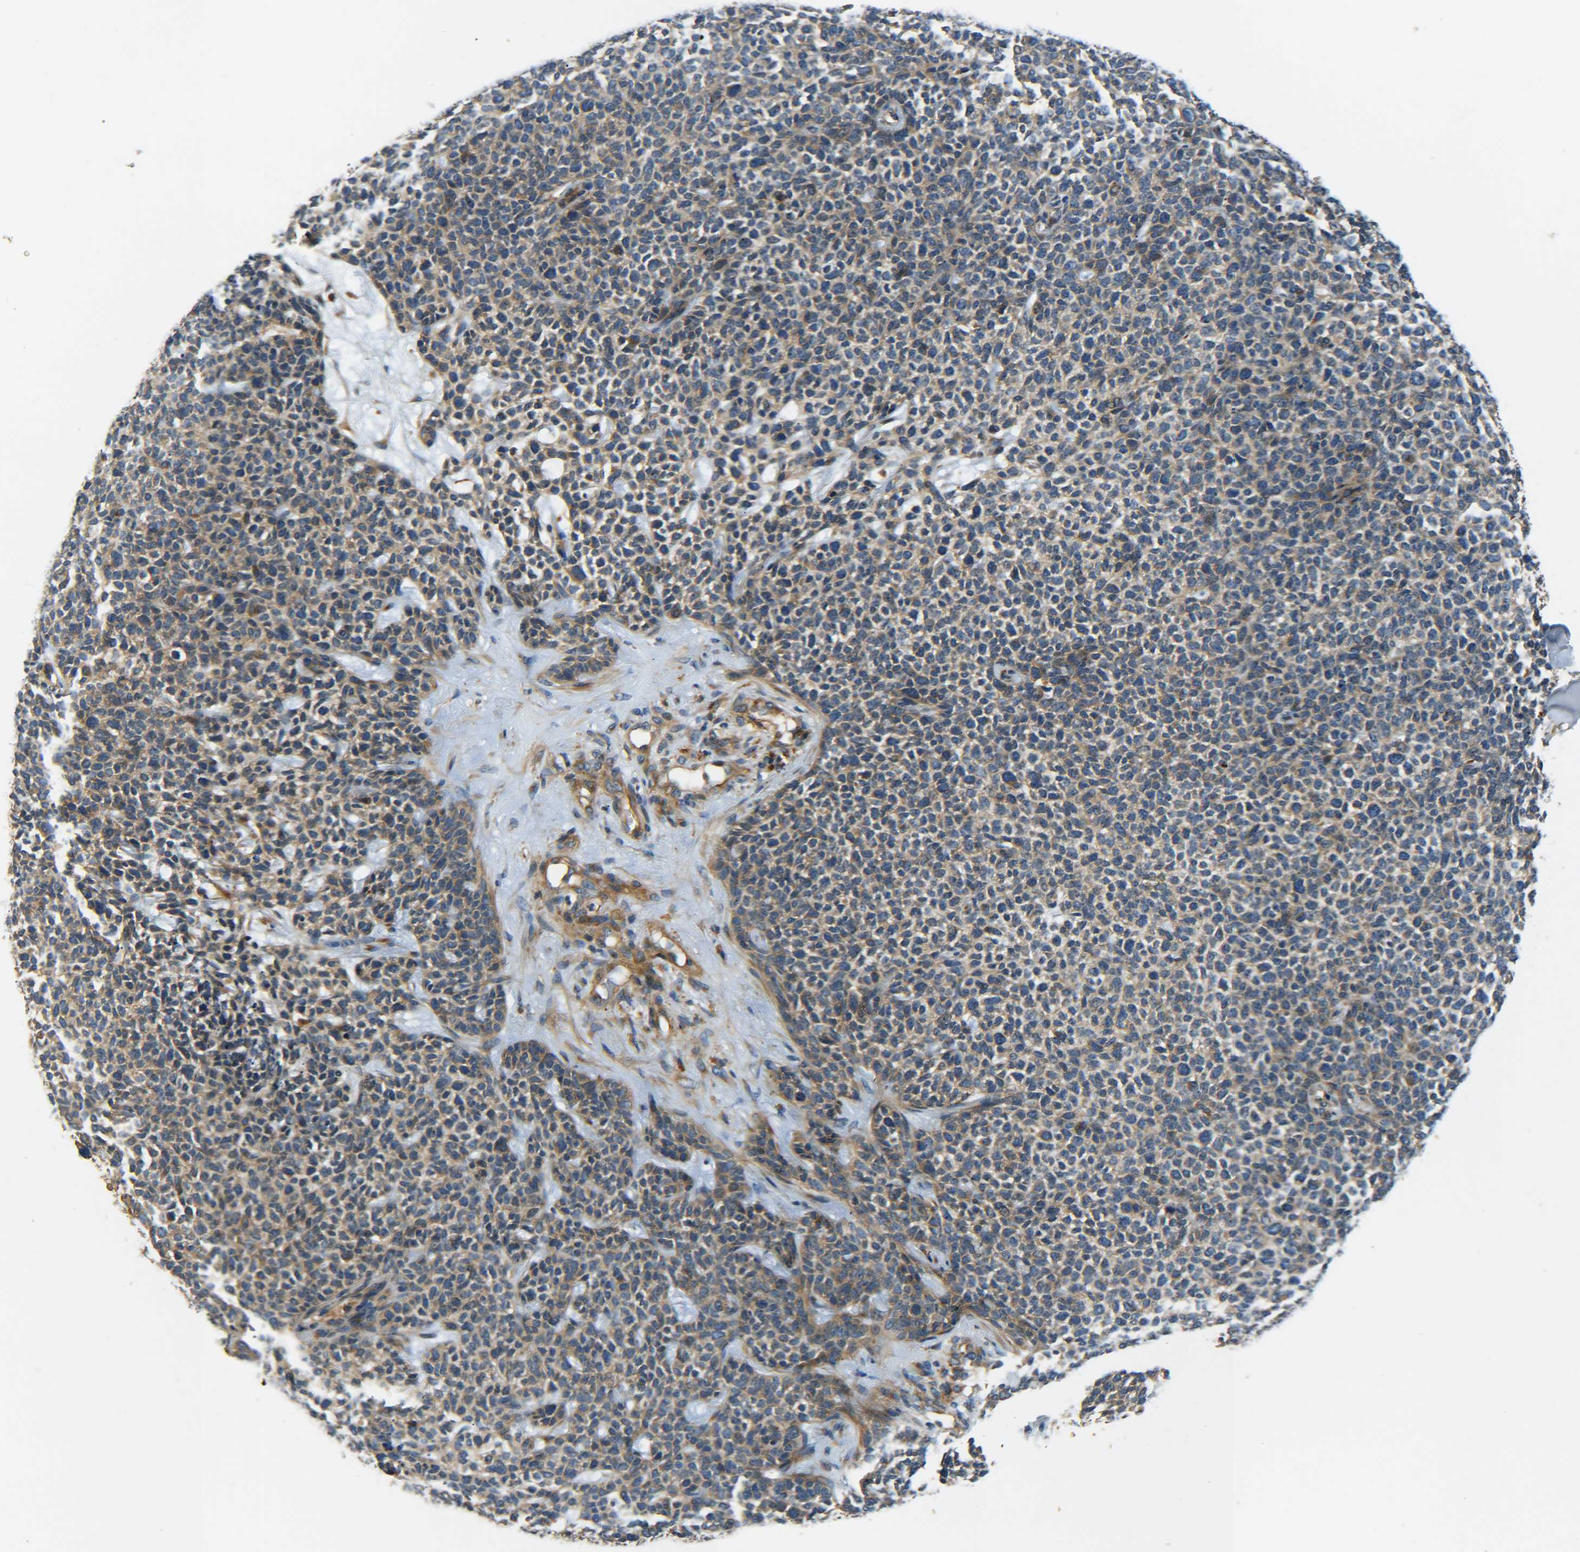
{"staining": {"intensity": "weak", "quantity": ">75%", "location": "cytoplasmic/membranous"}, "tissue": "skin cancer", "cell_type": "Tumor cells", "image_type": "cancer", "snomed": [{"axis": "morphology", "description": "Basal cell carcinoma"}, {"axis": "topography", "description": "Skin"}], "caption": "Immunohistochemical staining of human skin cancer displays low levels of weak cytoplasmic/membranous protein staining in approximately >75% of tumor cells.", "gene": "LRCH3", "patient": {"sex": "female", "age": 84}}